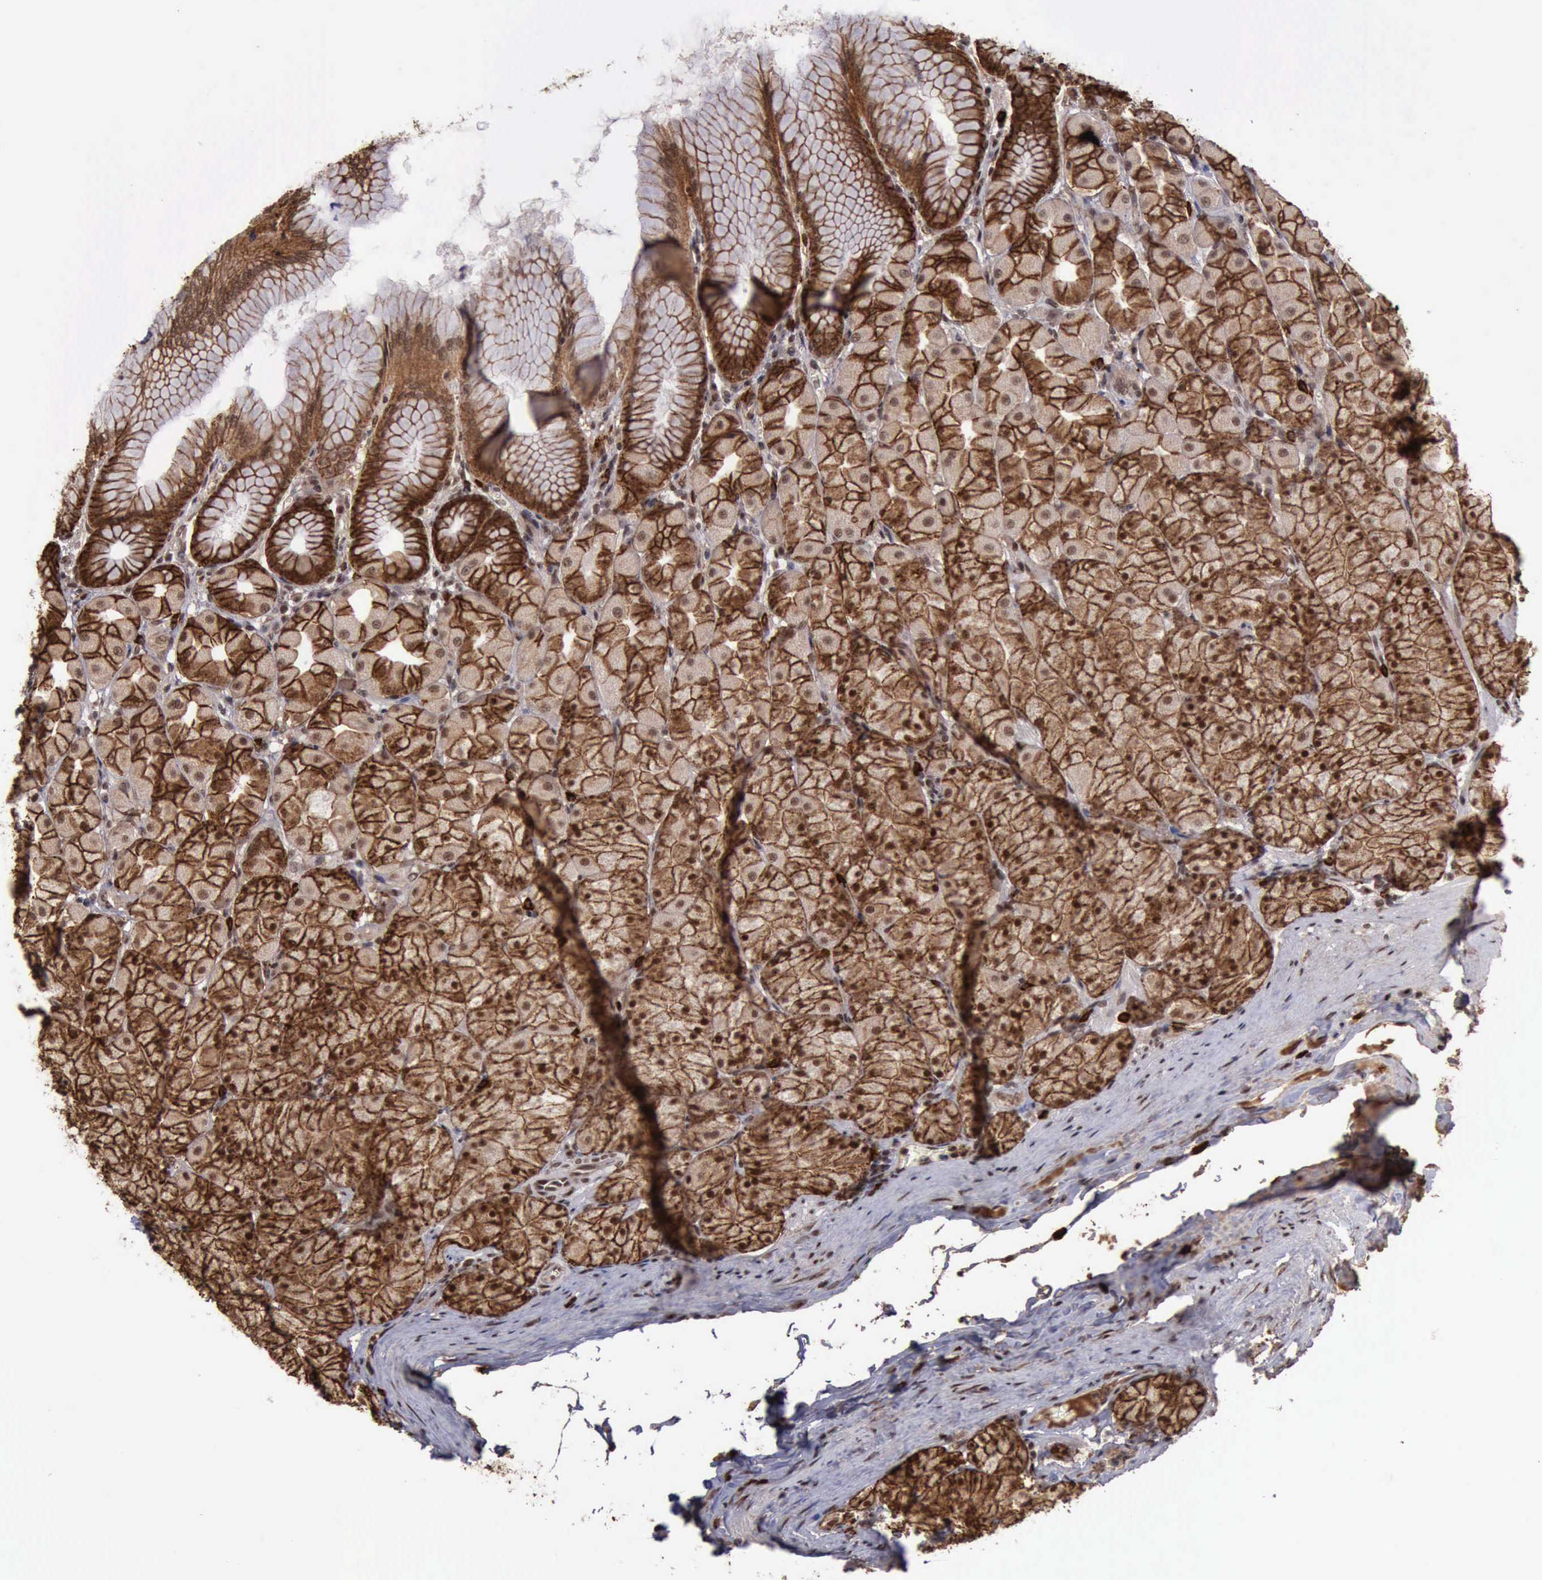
{"staining": {"intensity": "strong", "quantity": ">75%", "location": "cytoplasmic/membranous,nuclear"}, "tissue": "stomach", "cell_type": "Glandular cells", "image_type": "normal", "snomed": [{"axis": "morphology", "description": "Normal tissue, NOS"}, {"axis": "topography", "description": "Stomach, upper"}], "caption": "This micrograph displays immunohistochemistry staining of normal human stomach, with high strong cytoplasmic/membranous,nuclear expression in about >75% of glandular cells.", "gene": "TRMT2A", "patient": {"sex": "female", "age": 56}}